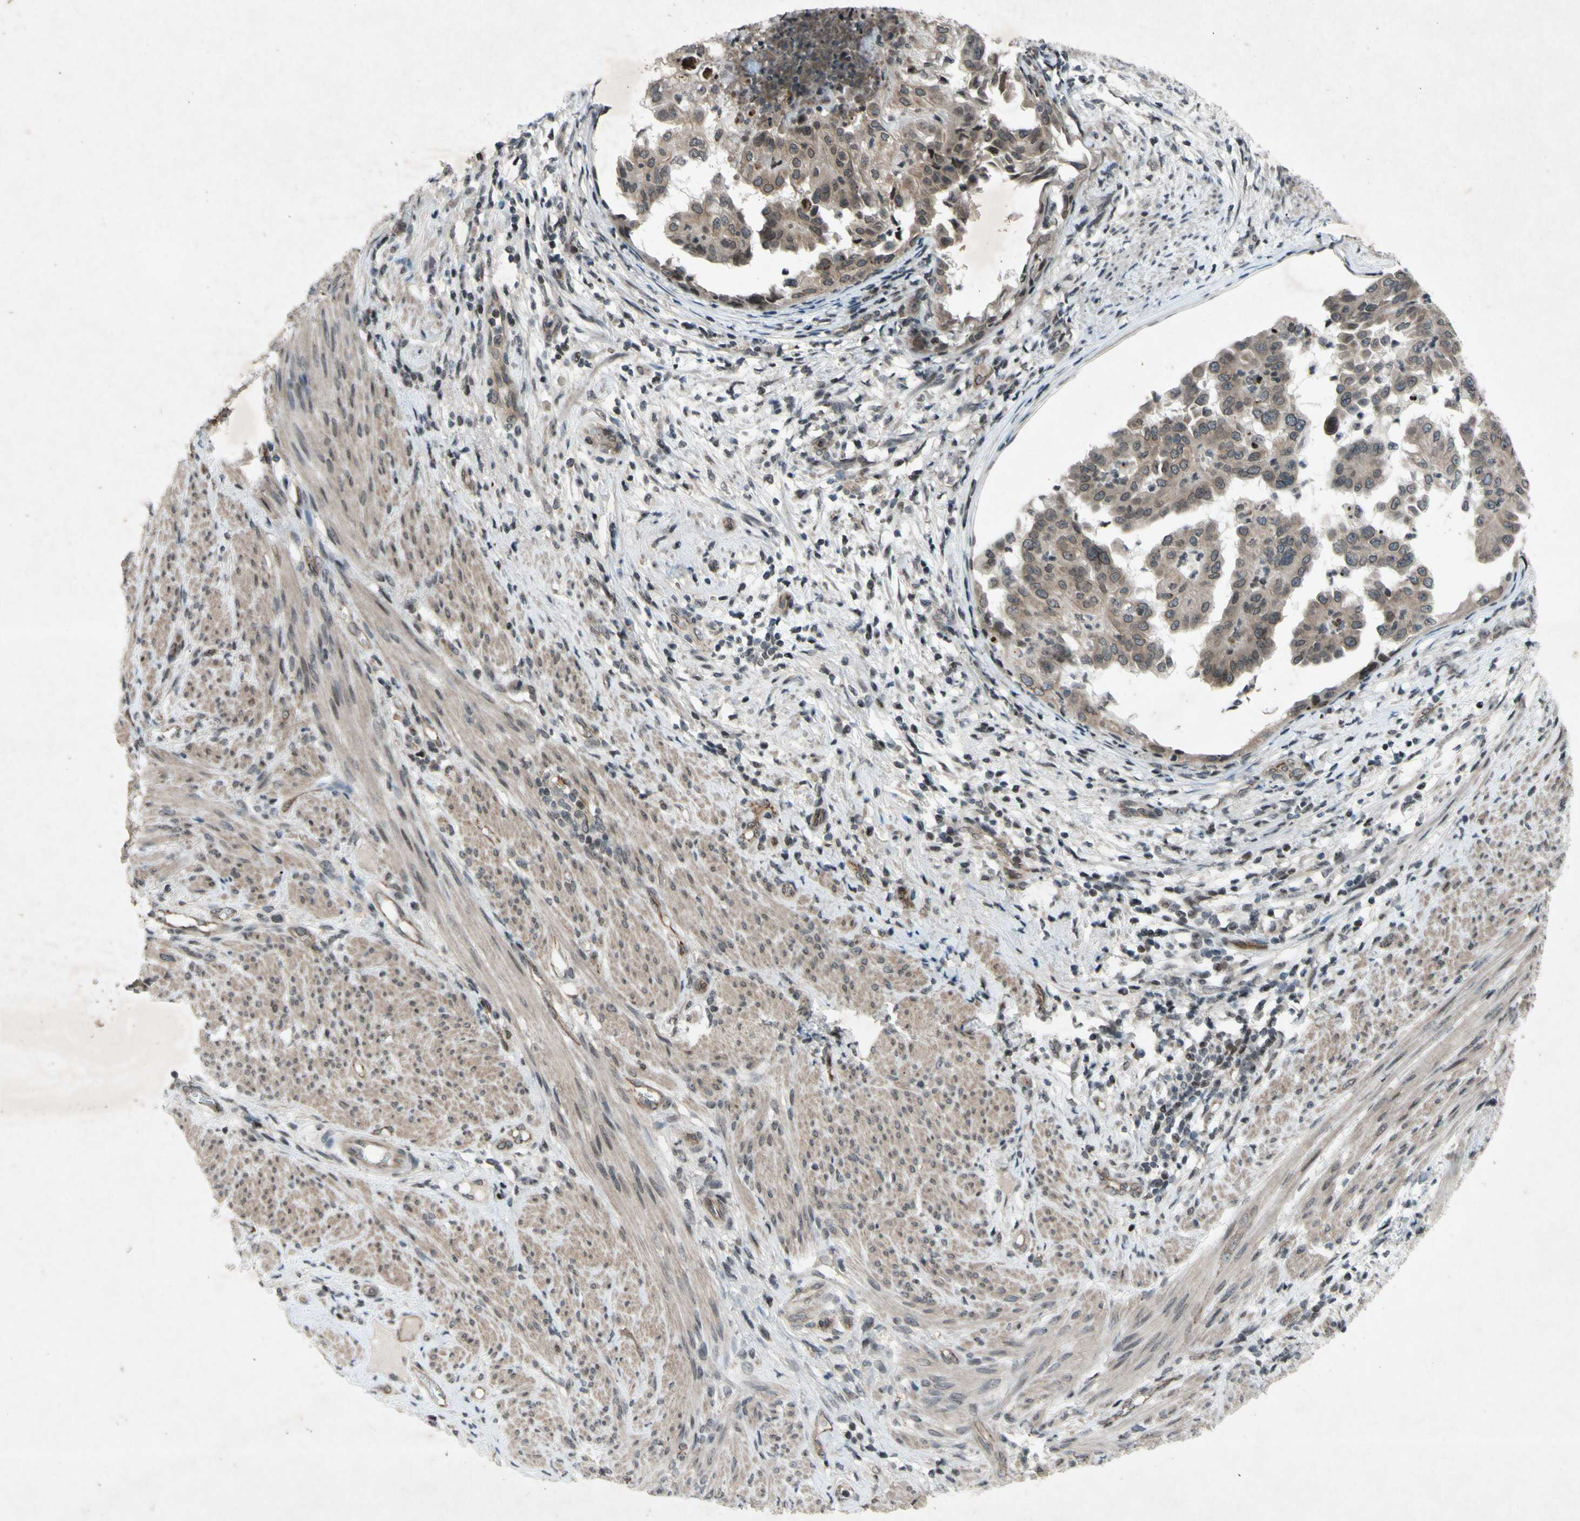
{"staining": {"intensity": "weak", "quantity": "25%-75%", "location": "cytoplasmic/membranous"}, "tissue": "endometrial cancer", "cell_type": "Tumor cells", "image_type": "cancer", "snomed": [{"axis": "morphology", "description": "Adenocarcinoma, NOS"}, {"axis": "topography", "description": "Endometrium"}], "caption": "Immunohistochemistry (IHC) staining of adenocarcinoma (endometrial), which demonstrates low levels of weak cytoplasmic/membranous positivity in about 25%-75% of tumor cells indicating weak cytoplasmic/membranous protein staining. The staining was performed using DAB (brown) for protein detection and nuclei were counterstained in hematoxylin (blue).", "gene": "XPO1", "patient": {"sex": "female", "age": 85}}